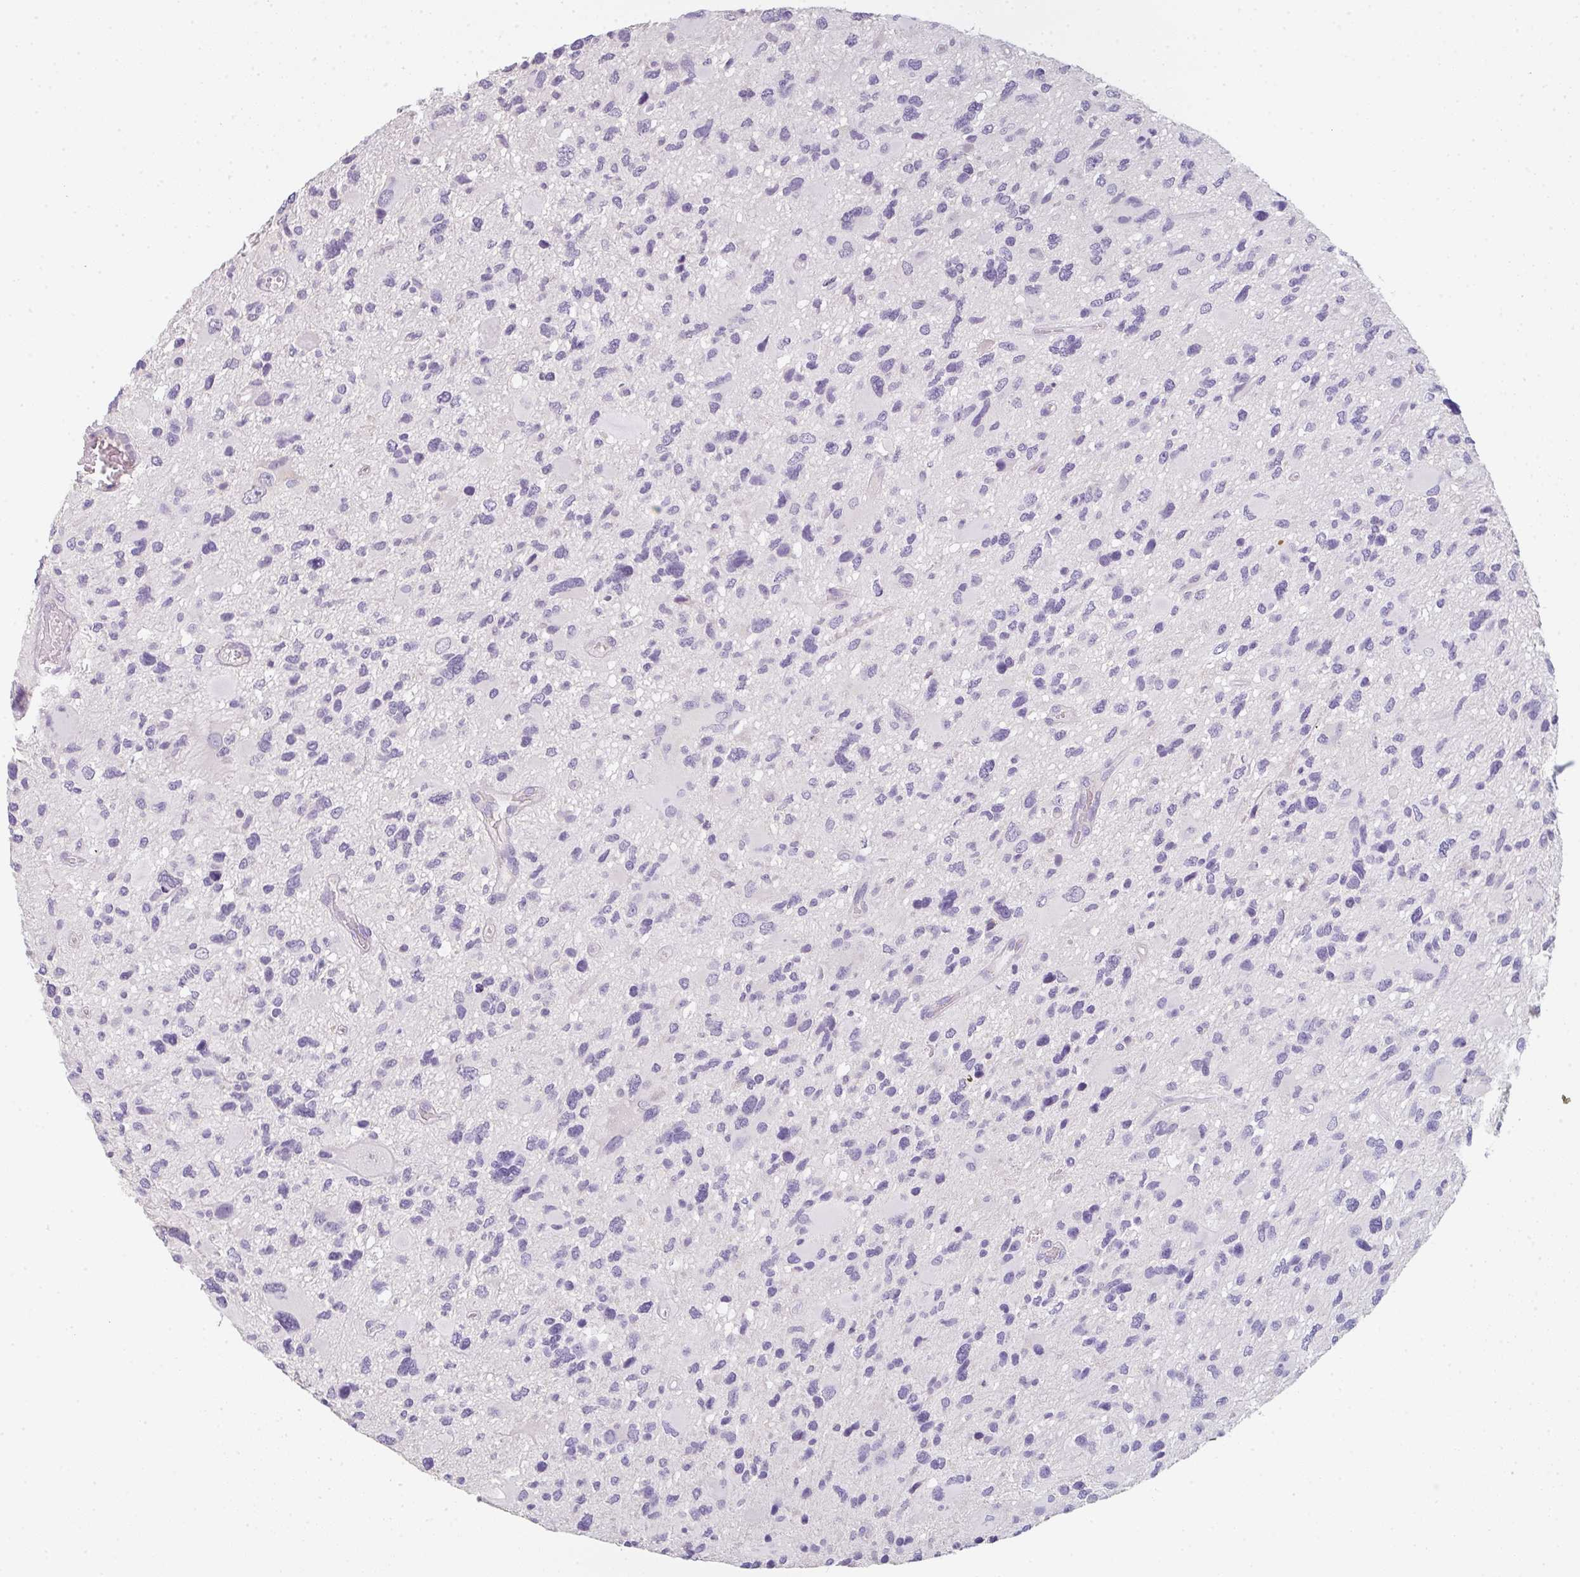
{"staining": {"intensity": "negative", "quantity": "none", "location": "none"}, "tissue": "glioma", "cell_type": "Tumor cells", "image_type": "cancer", "snomed": [{"axis": "morphology", "description": "Glioma, malignant, High grade"}, {"axis": "topography", "description": "Brain"}], "caption": "The micrograph shows no staining of tumor cells in malignant high-grade glioma.", "gene": "ZNF215", "patient": {"sex": "female", "age": 11}}